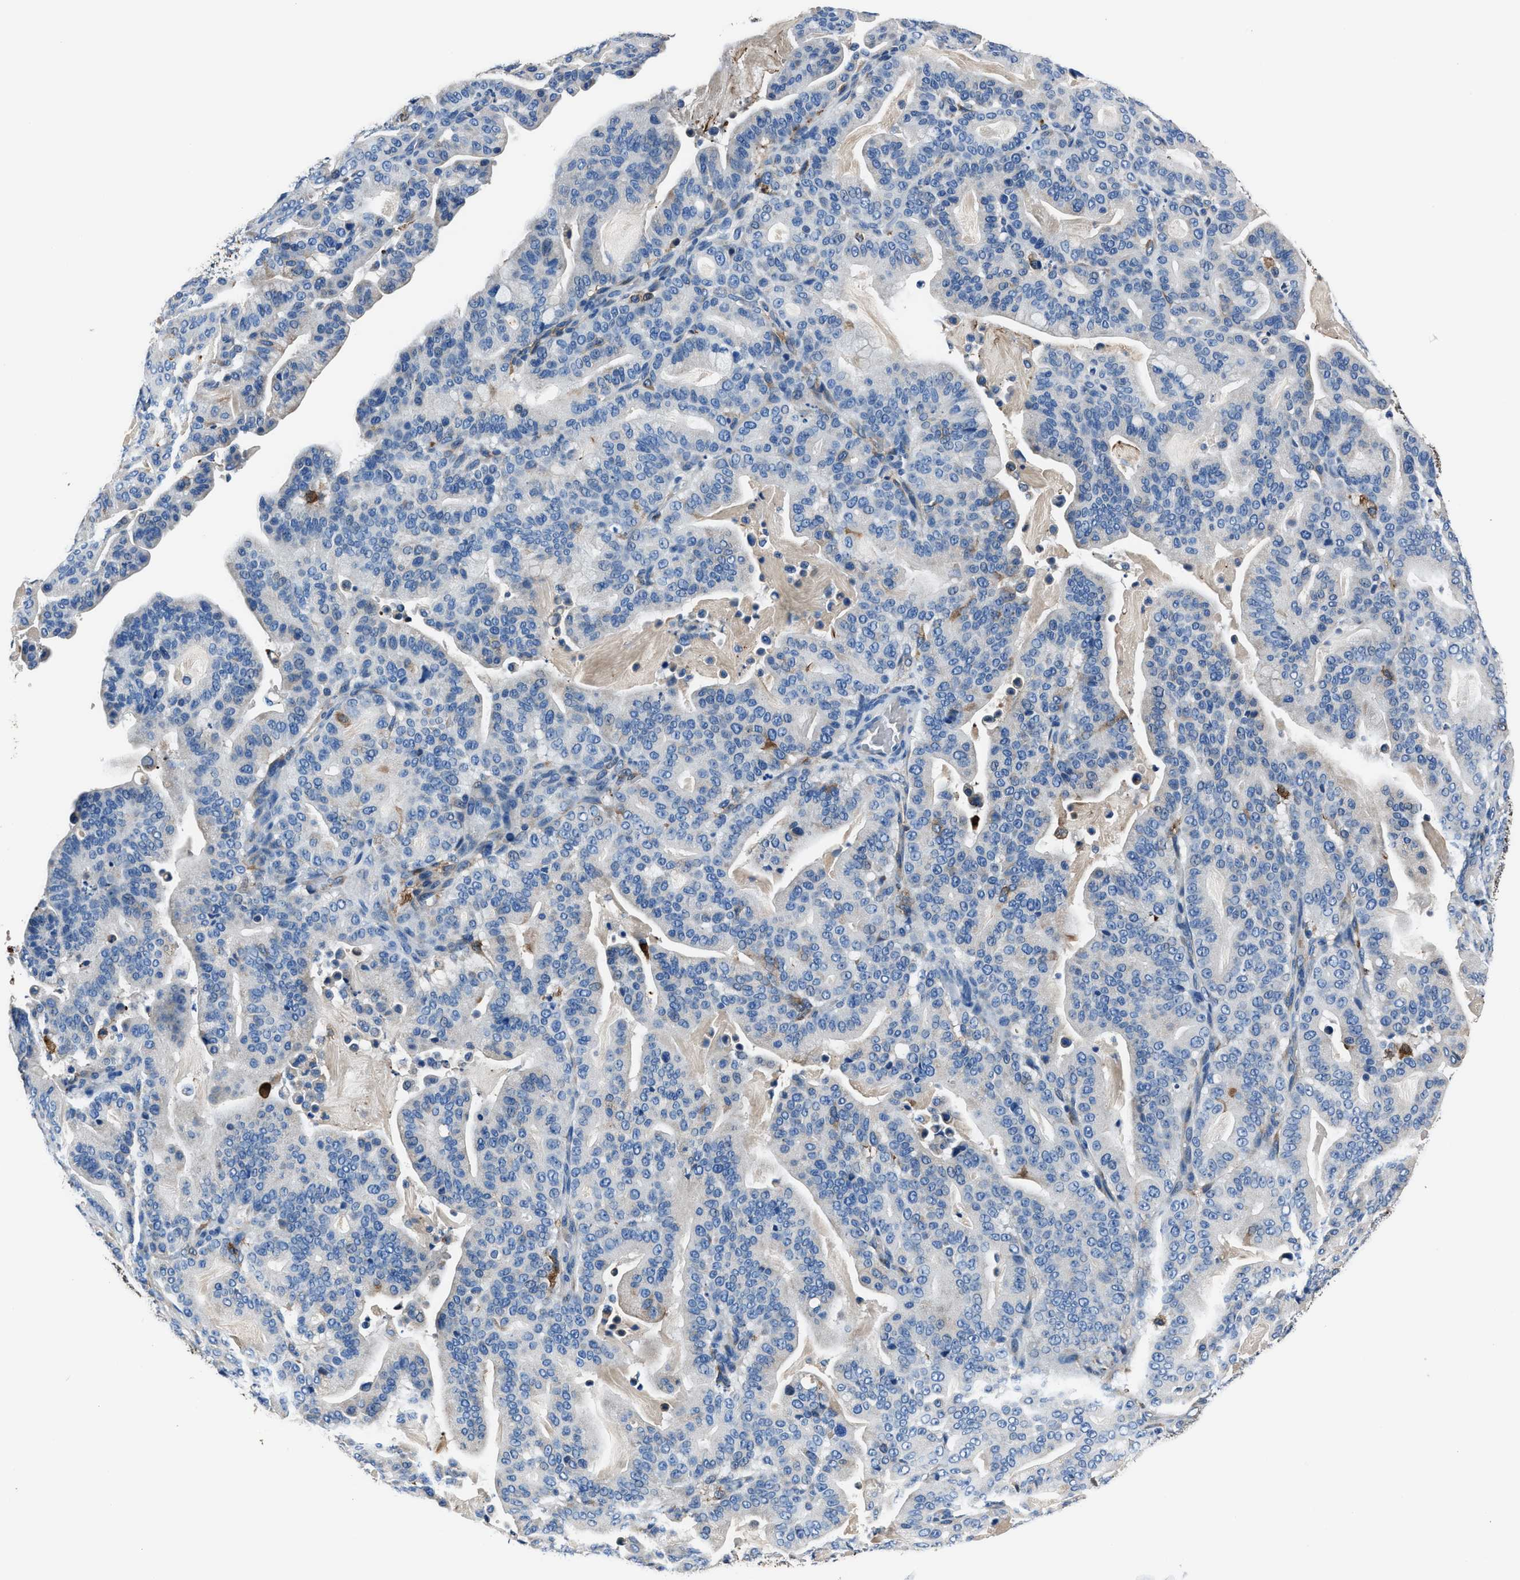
{"staining": {"intensity": "negative", "quantity": "none", "location": "none"}, "tissue": "pancreatic cancer", "cell_type": "Tumor cells", "image_type": "cancer", "snomed": [{"axis": "morphology", "description": "Adenocarcinoma, NOS"}, {"axis": "topography", "description": "Pancreas"}], "caption": "Immunohistochemistry (IHC) of adenocarcinoma (pancreatic) exhibits no expression in tumor cells.", "gene": "FTL", "patient": {"sex": "male", "age": 63}}